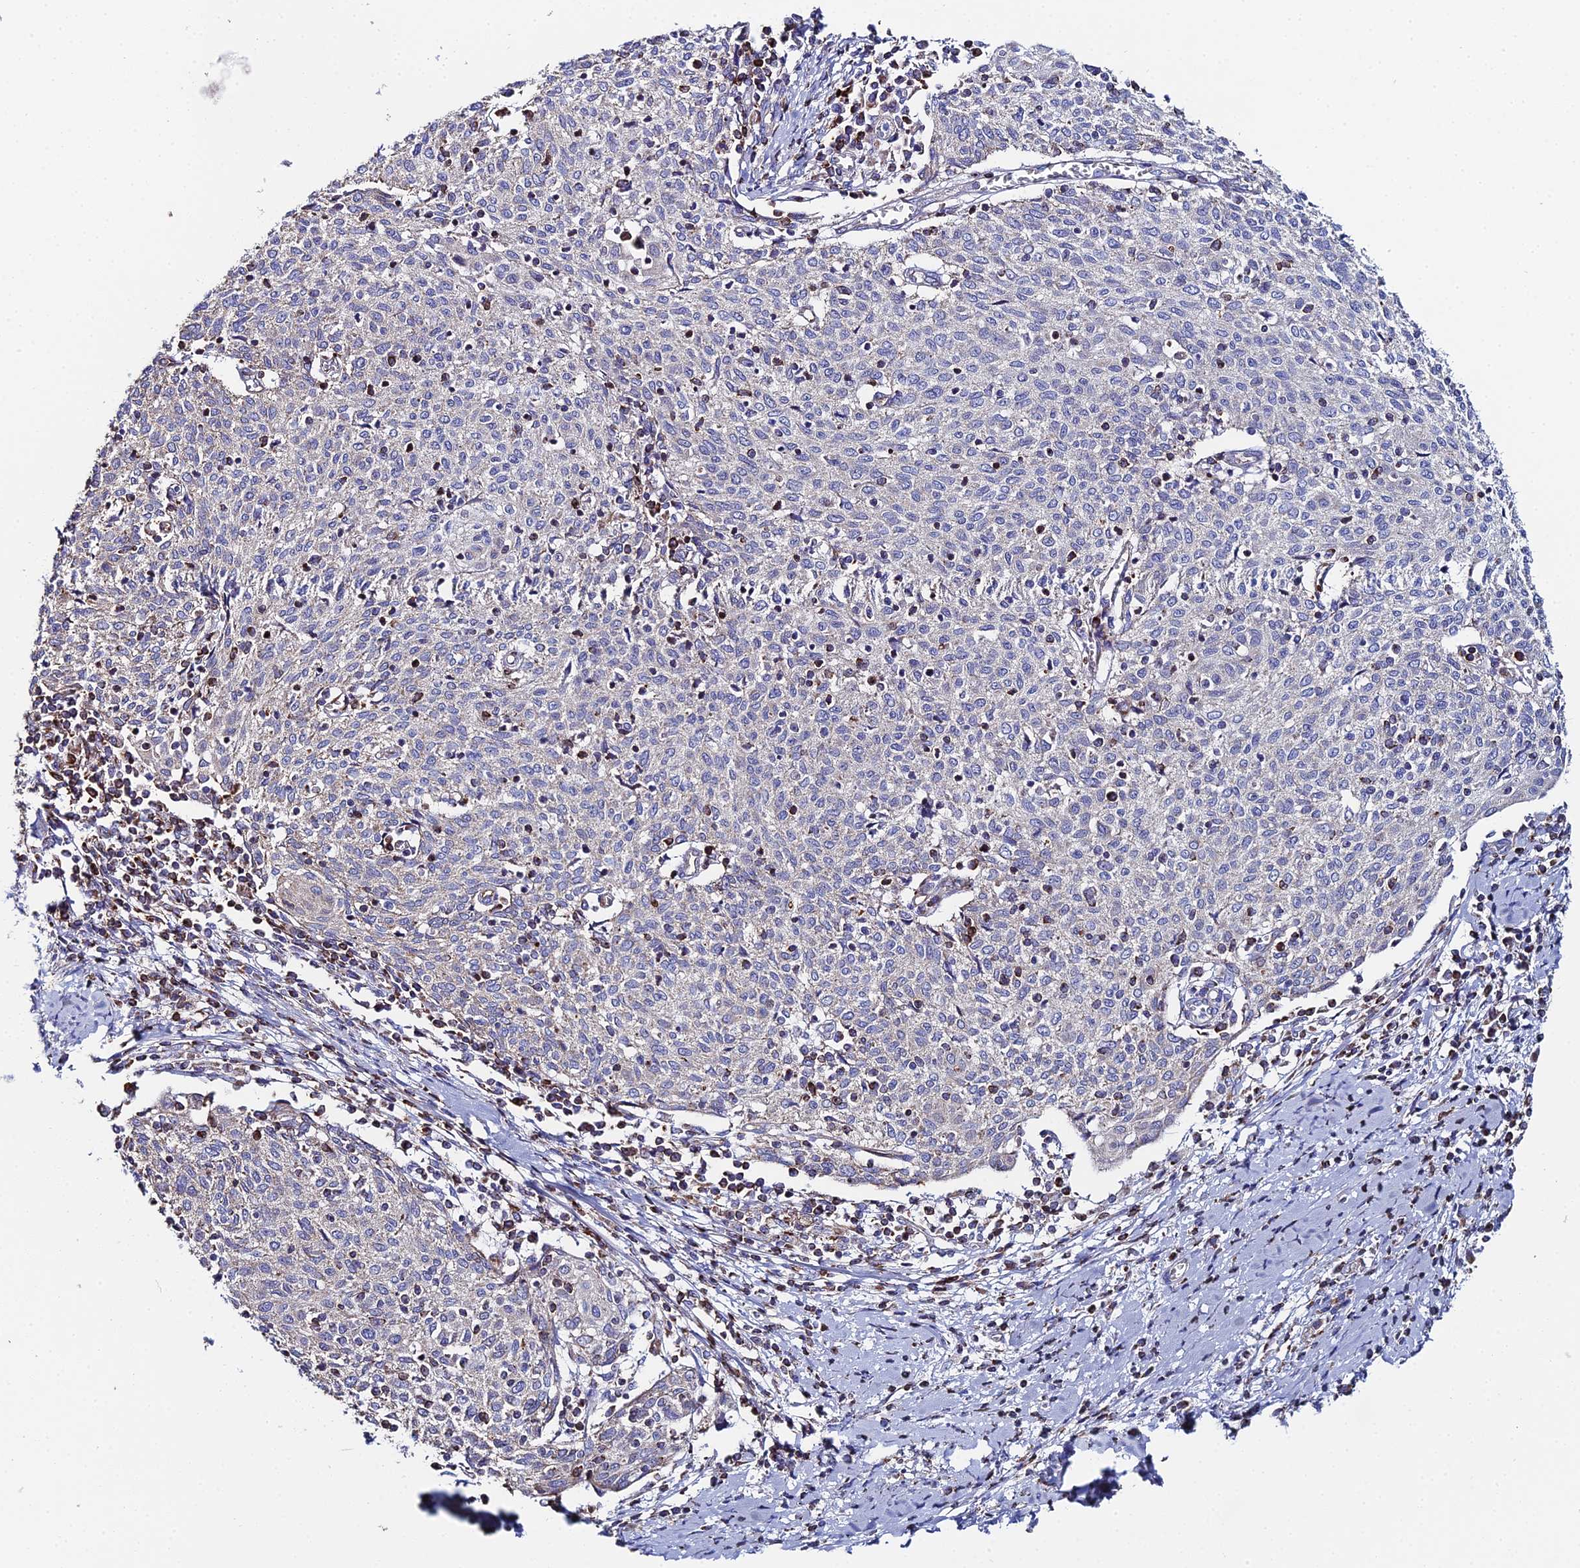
{"staining": {"intensity": "negative", "quantity": "none", "location": "none"}, "tissue": "cervical cancer", "cell_type": "Tumor cells", "image_type": "cancer", "snomed": [{"axis": "morphology", "description": "Squamous cell carcinoma, NOS"}, {"axis": "topography", "description": "Cervix"}], "caption": "Photomicrograph shows no significant protein positivity in tumor cells of cervical cancer.", "gene": "SPOCK2", "patient": {"sex": "female", "age": 52}}